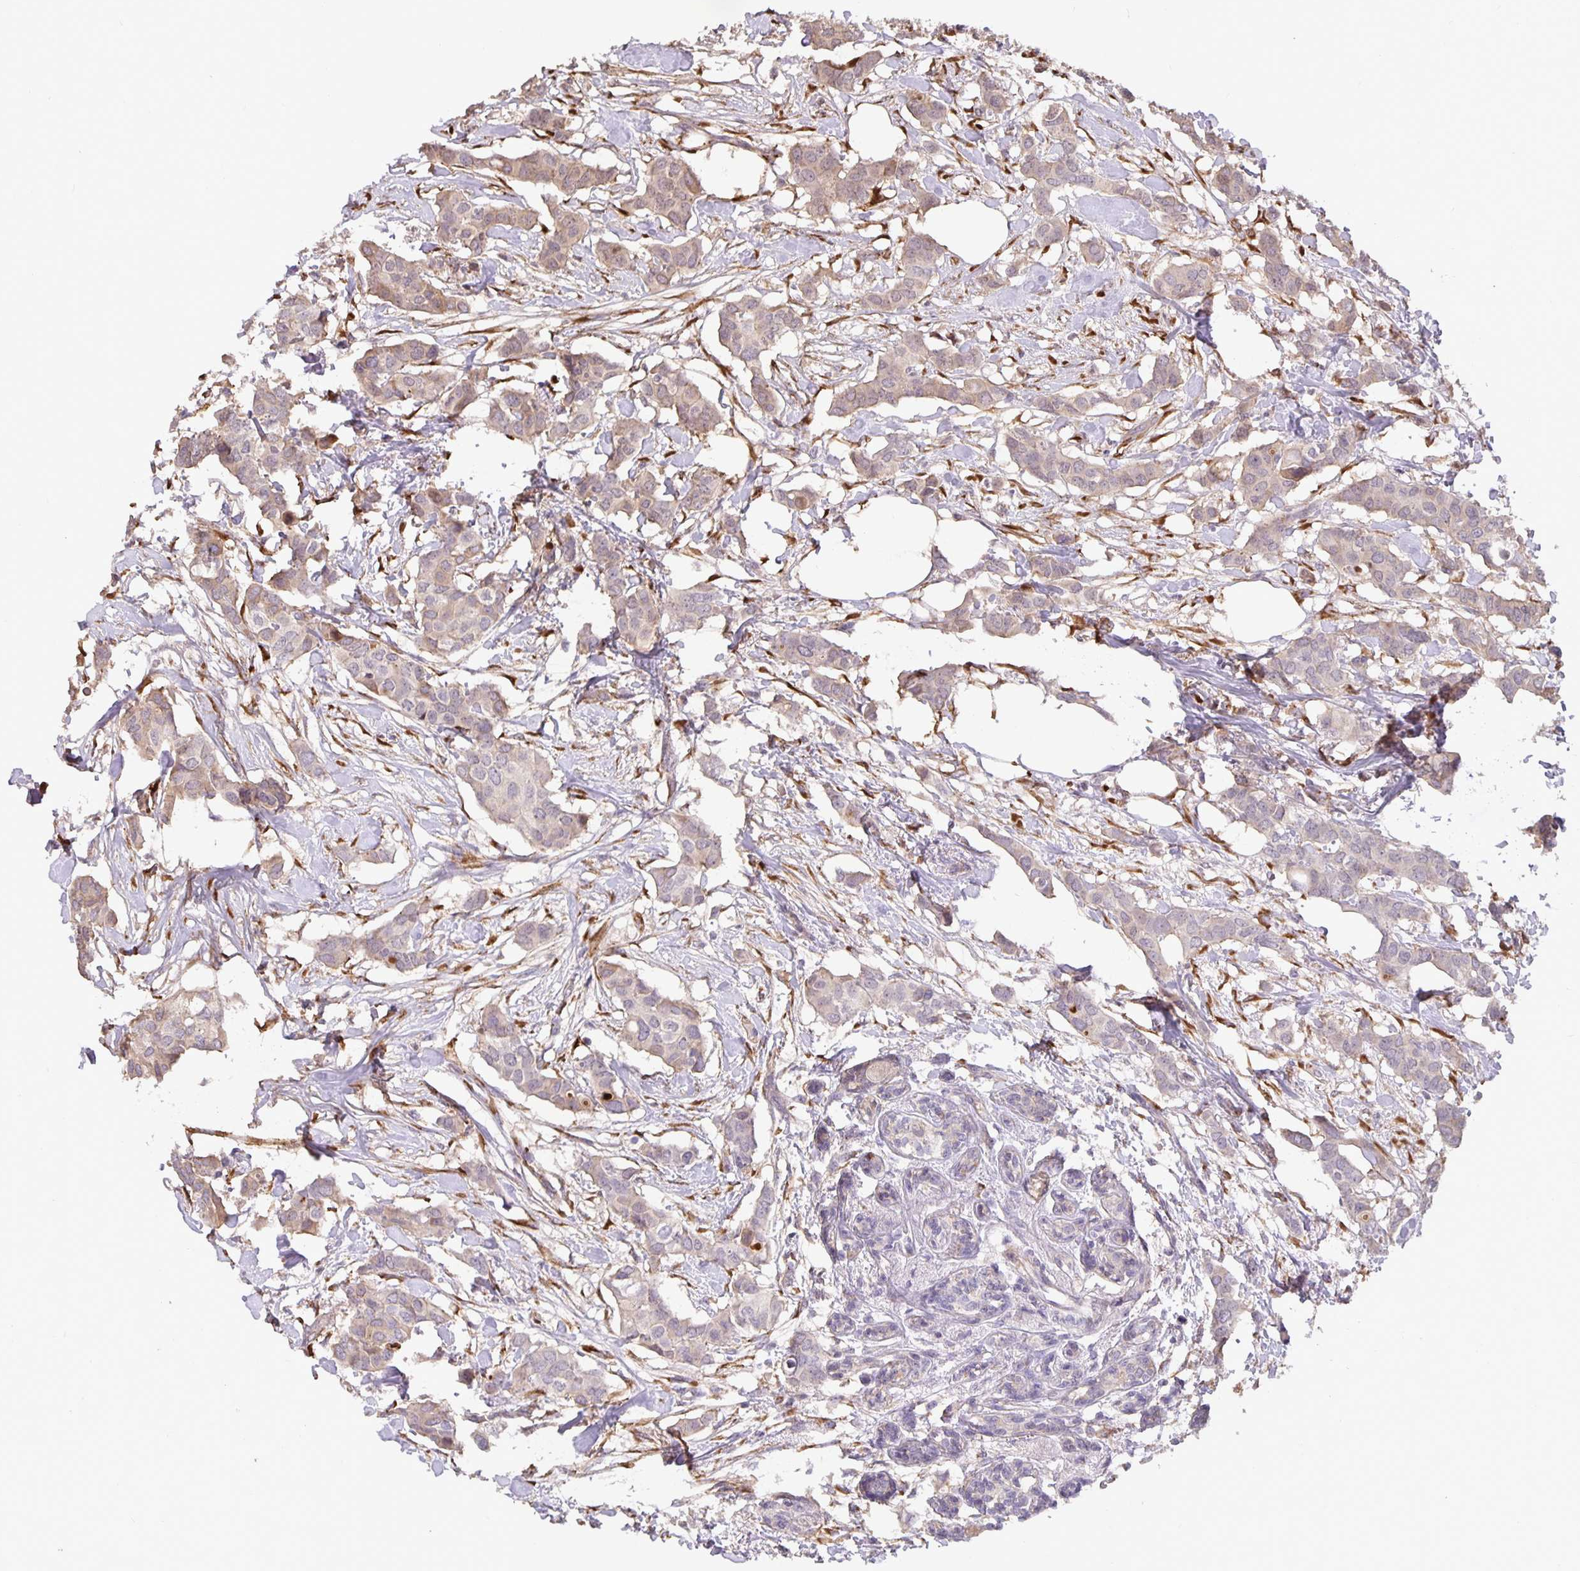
{"staining": {"intensity": "weak", "quantity": "25%-75%", "location": "cytoplasmic/membranous"}, "tissue": "breast cancer", "cell_type": "Tumor cells", "image_type": "cancer", "snomed": [{"axis": "morphology", "description": "Duct carcinoma"}, {"axis": "topography", "description": "Breast"}], "caption": "Breast cancer tissue displays weak cytoplasmic/membranous staining in approximately 25%-75% of tumor cells, visualized by immunohistochemistry. (brown staining indicates protein expression, while blue staining denotes nuclei).", "gene": "EML6", "patient": {"sex": "female", "age": 62}}